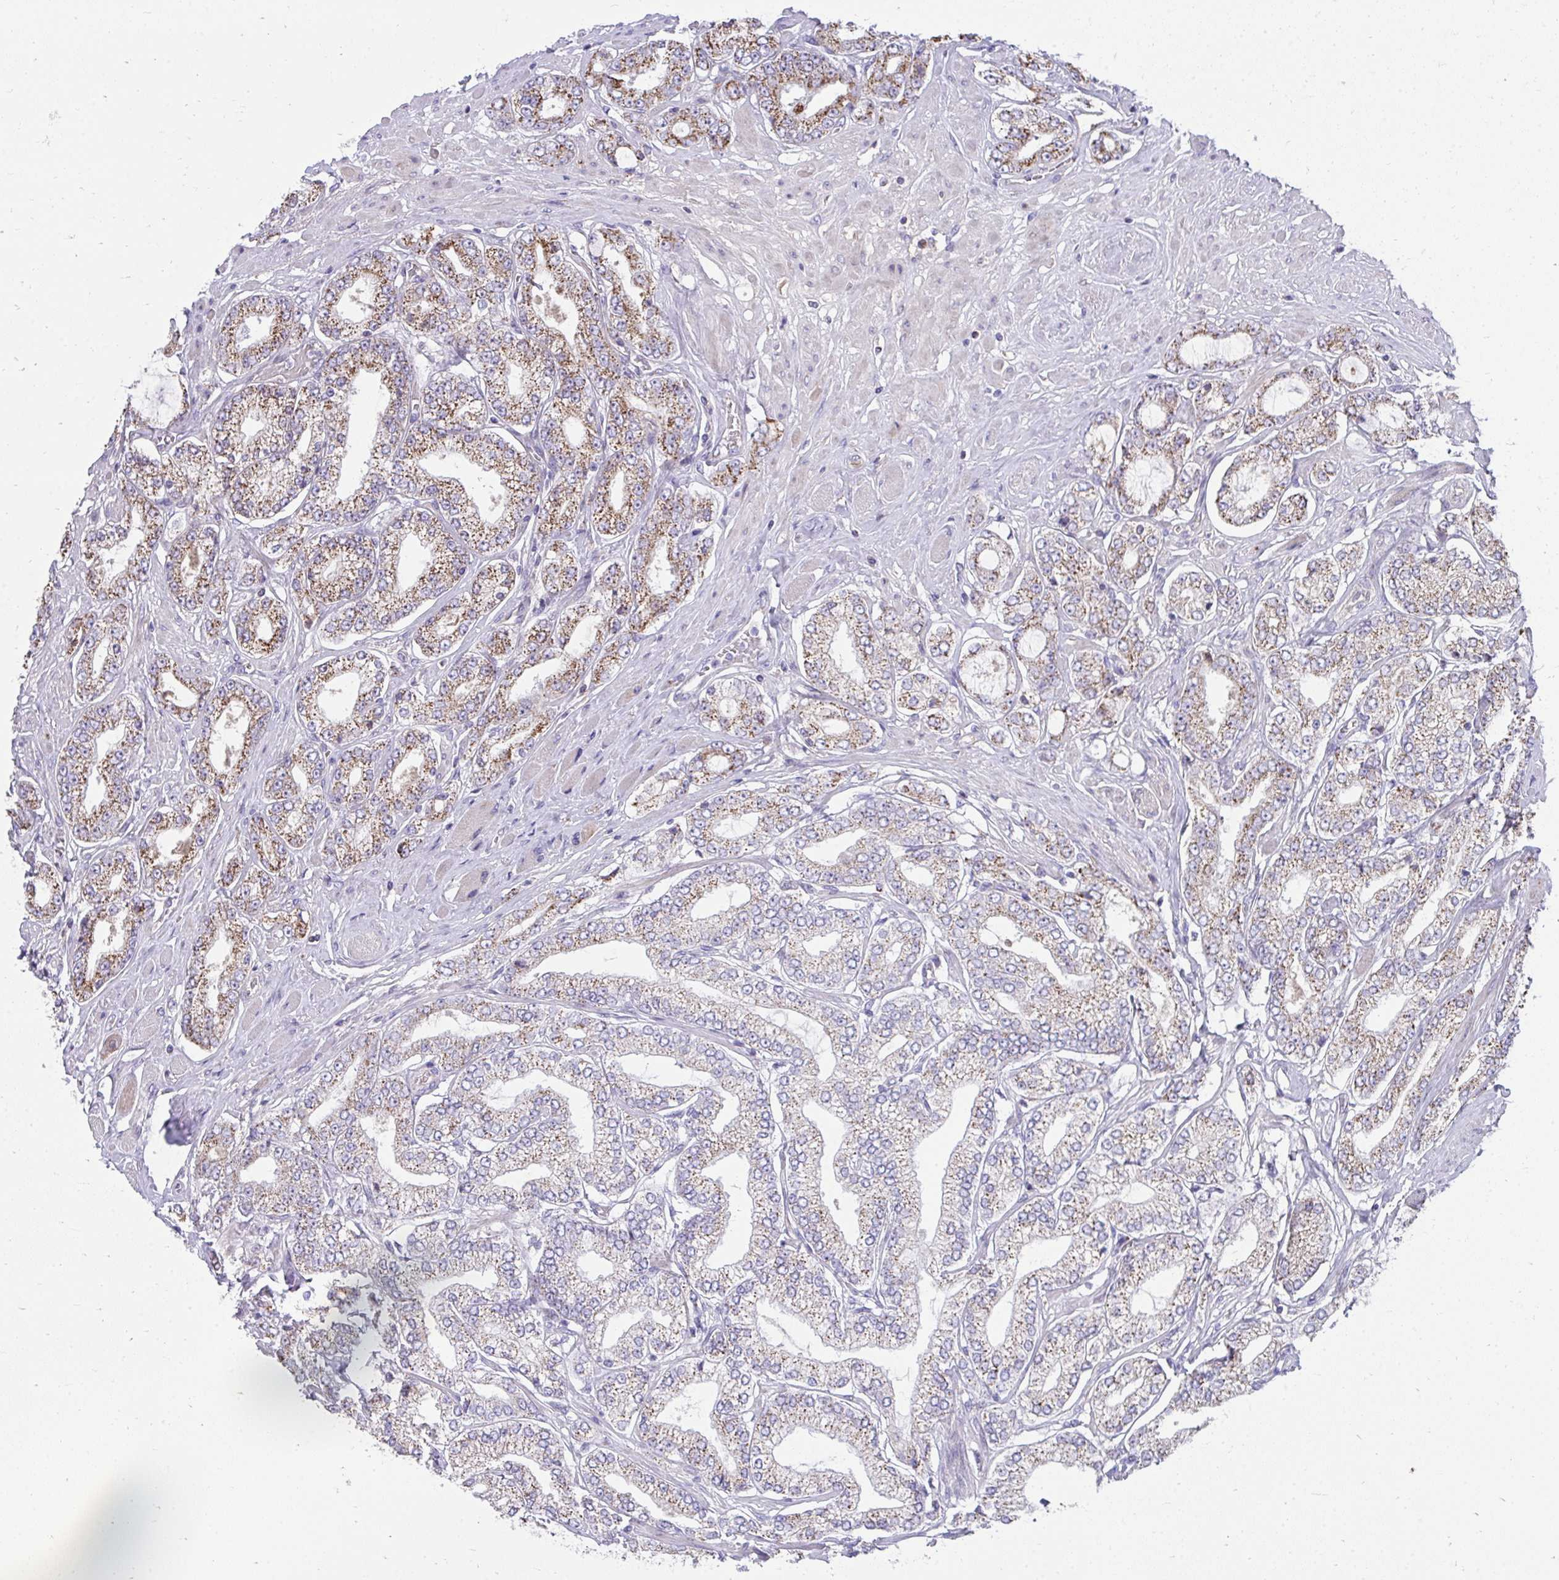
{"staining": {"intensity": "moderate", "quantity": ">75%", "location": "cytoplasmic/membranous"}, "tissue": "prostate cancer", "cell_type": "Tumor cells", "image_type": "cancer", "snomed": [{"axis": "morphology", "description": "Adenocarcinoma, High grade"}, {"axis": "topography", "description": "Prostate"}], "caption": "About >75% of tumor cells in prostate cancer (adenocarcinoma (high-grade)) reveal moderate cytoplasmic/membranous protein staining as visualized by brown immunohistochemical staining.", "gene": "PRRG3", "patient": {"sex": "male", "age": 68}}